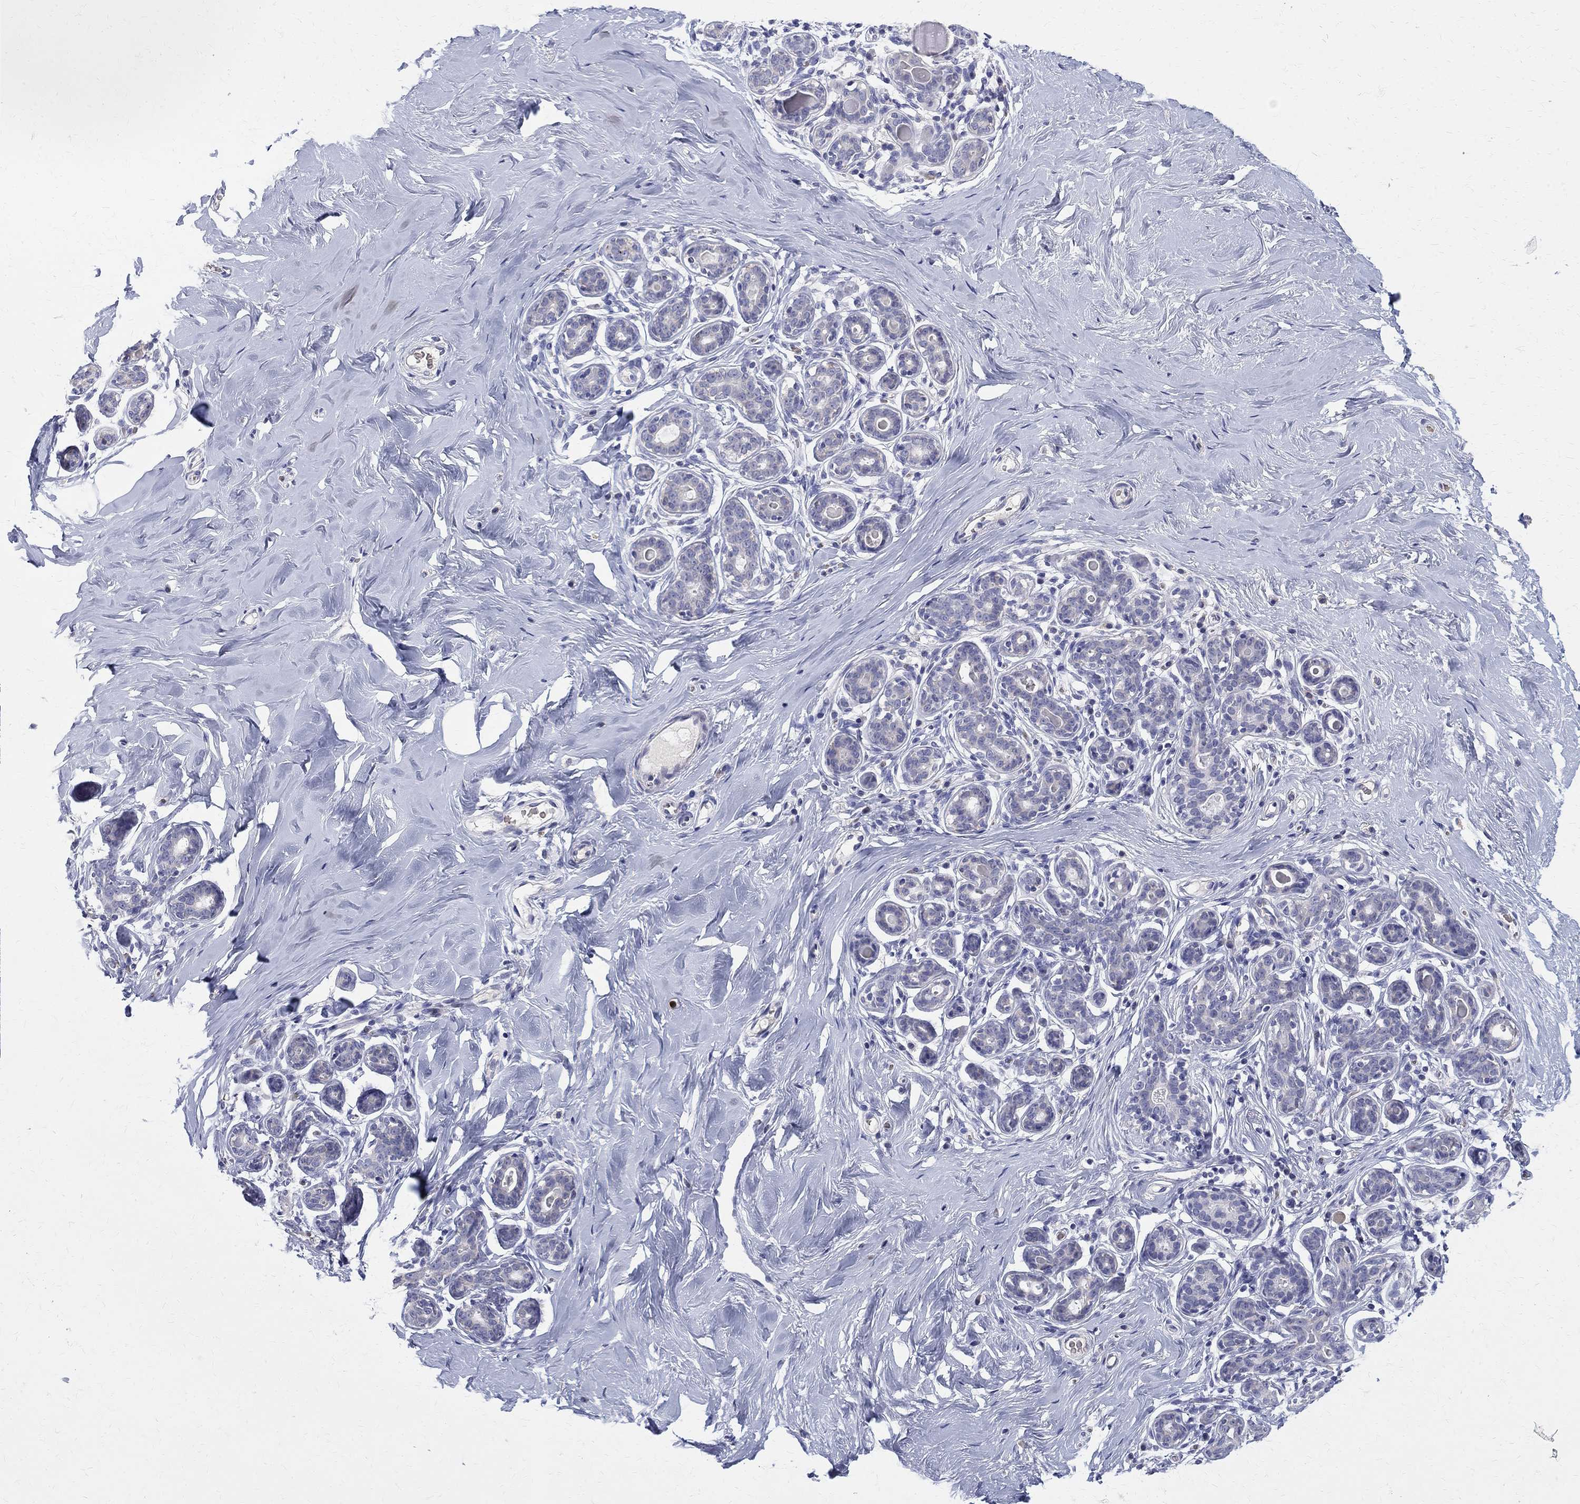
{"staining": {"intensity": "negative", "quantity": "none", "location": "none"}, "tissue": "breast", "cell_type": "Adipocytes", "image_type": "normal", "snomed": [{"axis": "morphology", "description": "Normal tissue, NOS"}, {"axis": "topography", "description": "Skin"}, {"axis": "topography", "description": "Breast"}], "caption": "A high-resolution image shows immunohistochemistry (IHC) staining of benign breast, which exhibits no significant positivity in adipocytes. (DAB IHC visualized using brightfield microscopy, high magnification).", "gene": "AGER", "patient": {"sex": "female", "age": 43}}